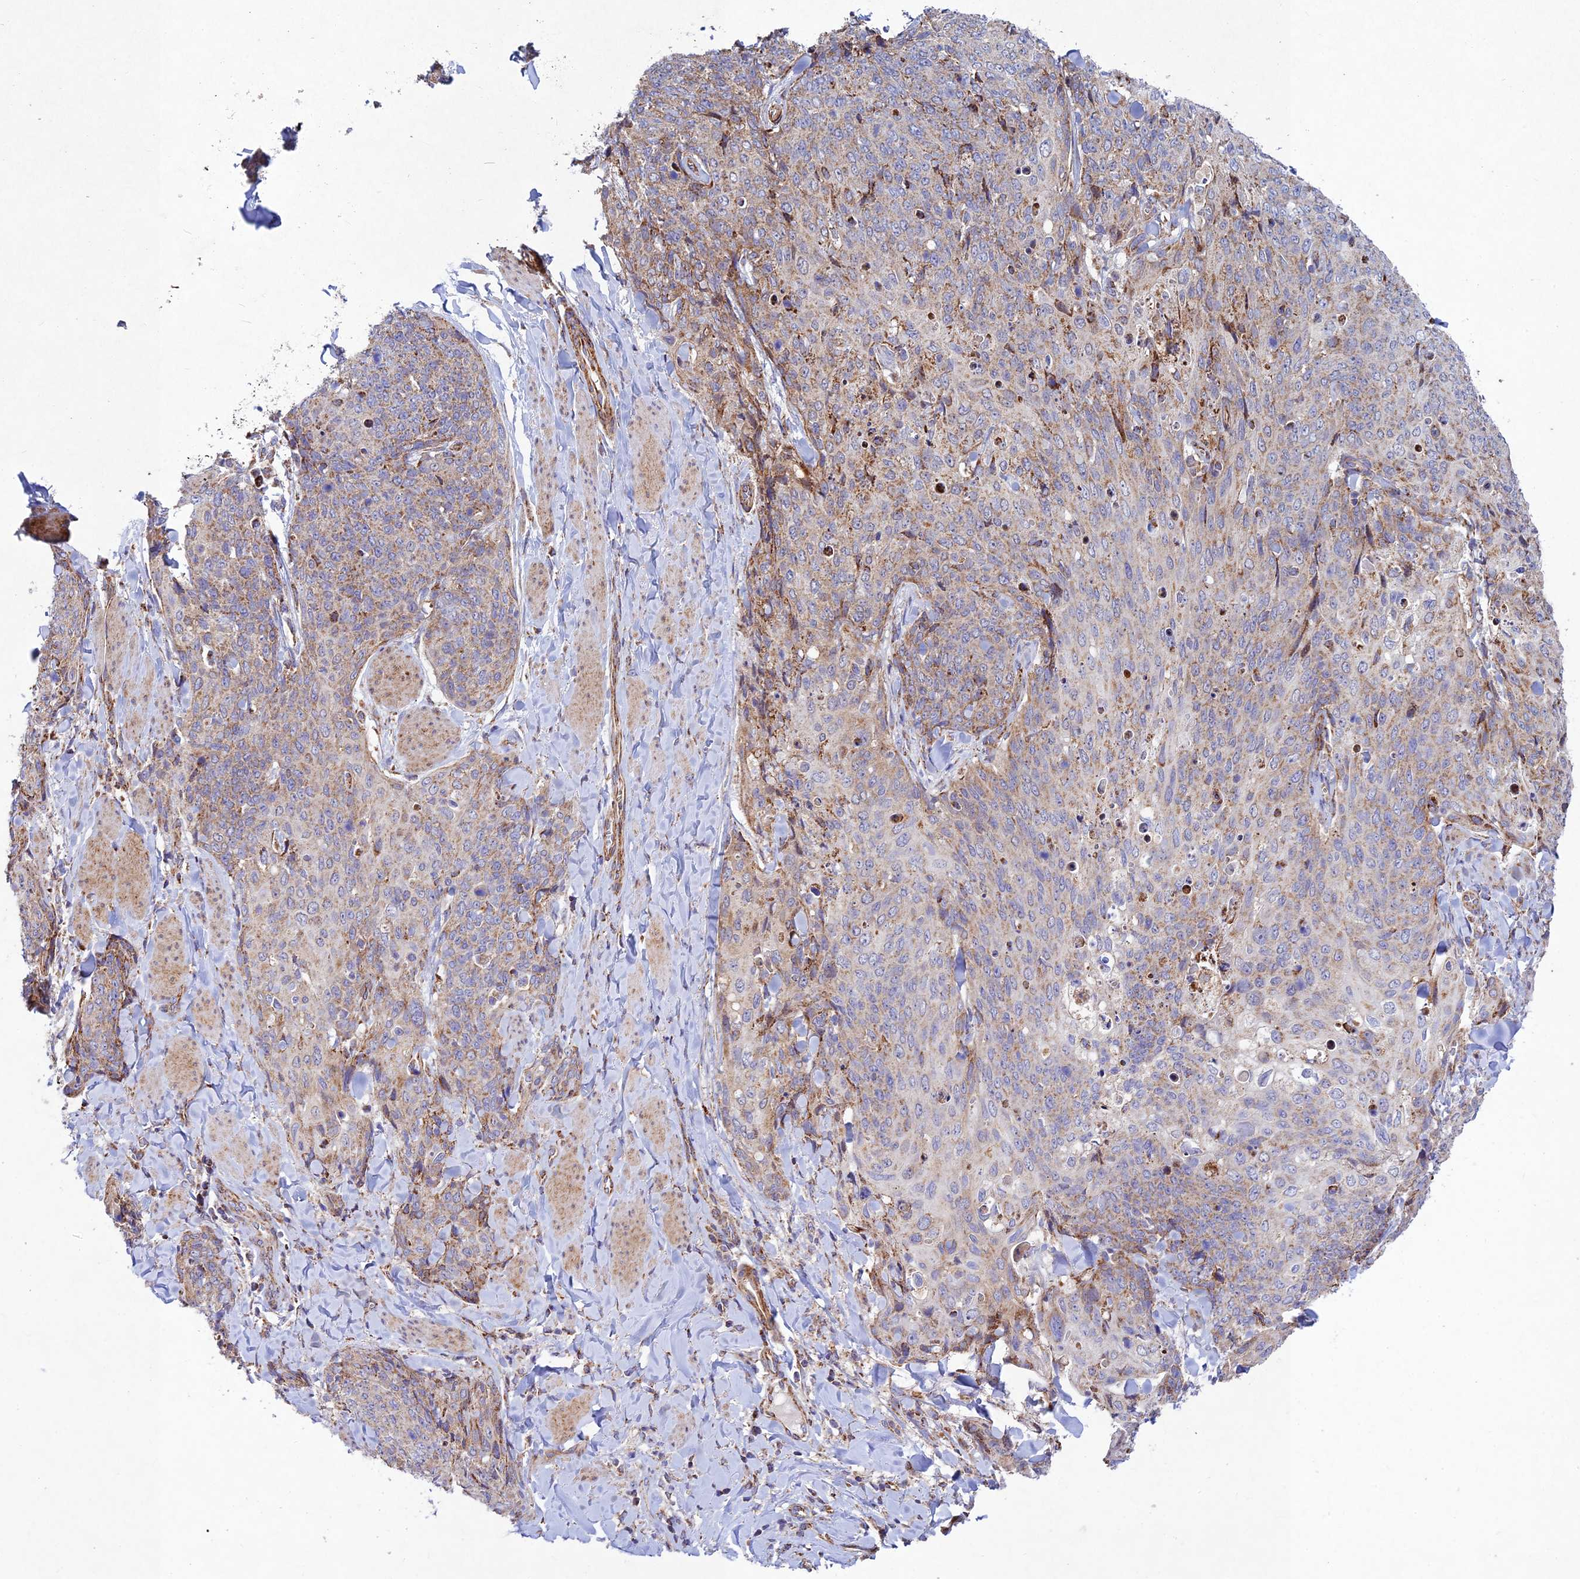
{"staining": {"intensity": "moderate", "quantity": "25%-75%", "location": "cytoplasmic/membranous"}, "tissue": "skin cancer", "cell_type": "Tumor cells", "image_type": "cancer", "snomed": [{"axis": "morphology", "description": "Squamous cell carcinoma, NOS"}, {"axis": "topography", "description": "Skin"}, {"axis": "topography", "description": "Vulva"}], "caption": "Skin cancer (squamous cell carcinoma) tissue displays moderate cytoplasmic/membranous expression in approximately 25%-75% of tumor cells", "gene": "KHDC3L", "patient": {"sex": "female", "age": 85}}